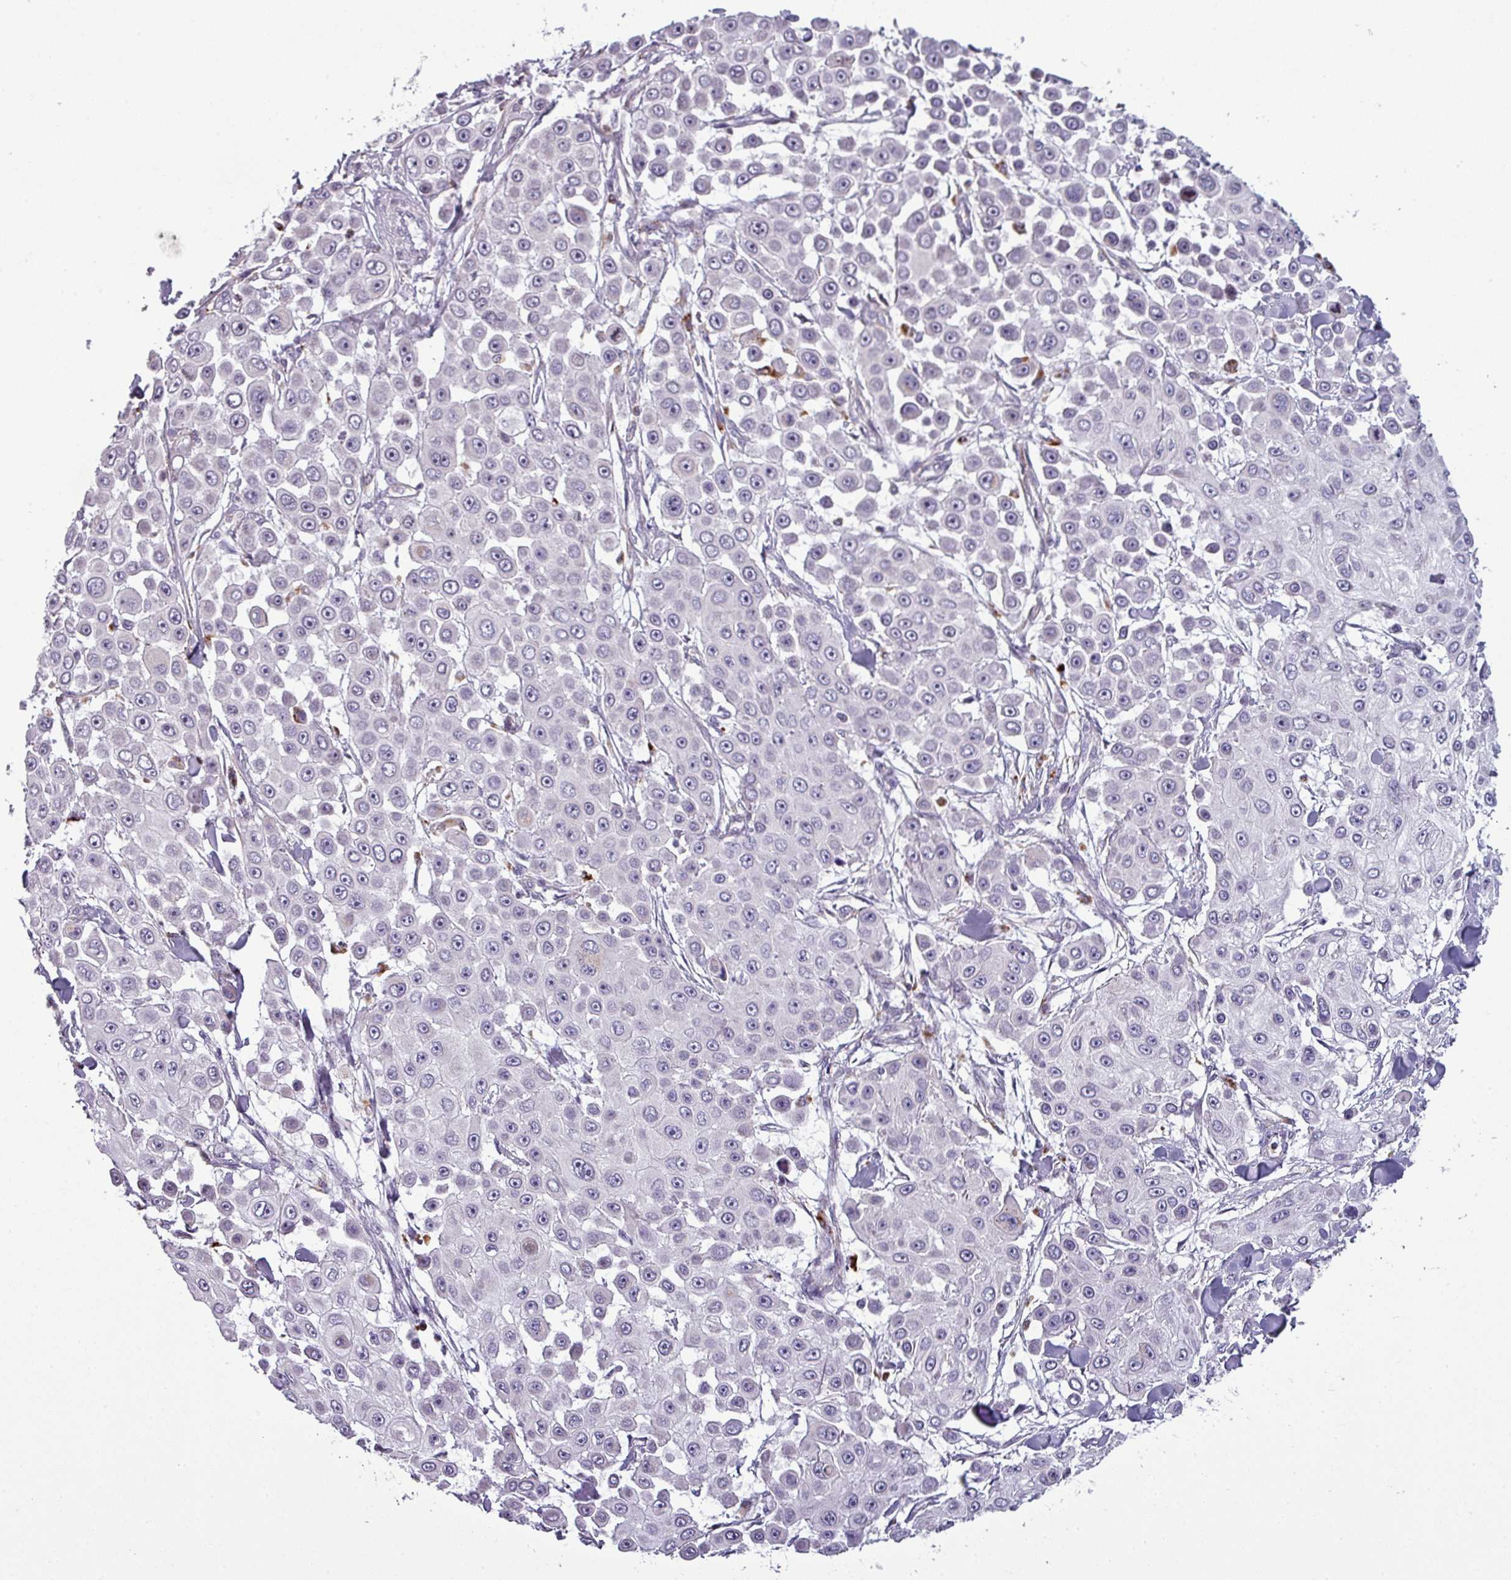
{"staining": {"intensity": "negative", "quantity": "none", "location": "none"}, "tissue": "skin cancer", "cell_type": "Tumor cells", "image_type": "cancer", "snomed": [{"axis": "morphology", "description": "Squamous cell carcinoma, NOS"}, {"axis": "topography", "description": "Skin"}], "caption": "Immunohistochemical staining of squamous cell carcinoma (skin) shows no significant expression in tumor cells.", "gene": "TMEFF1", "patient": {"sex": "male", "age": 67}}